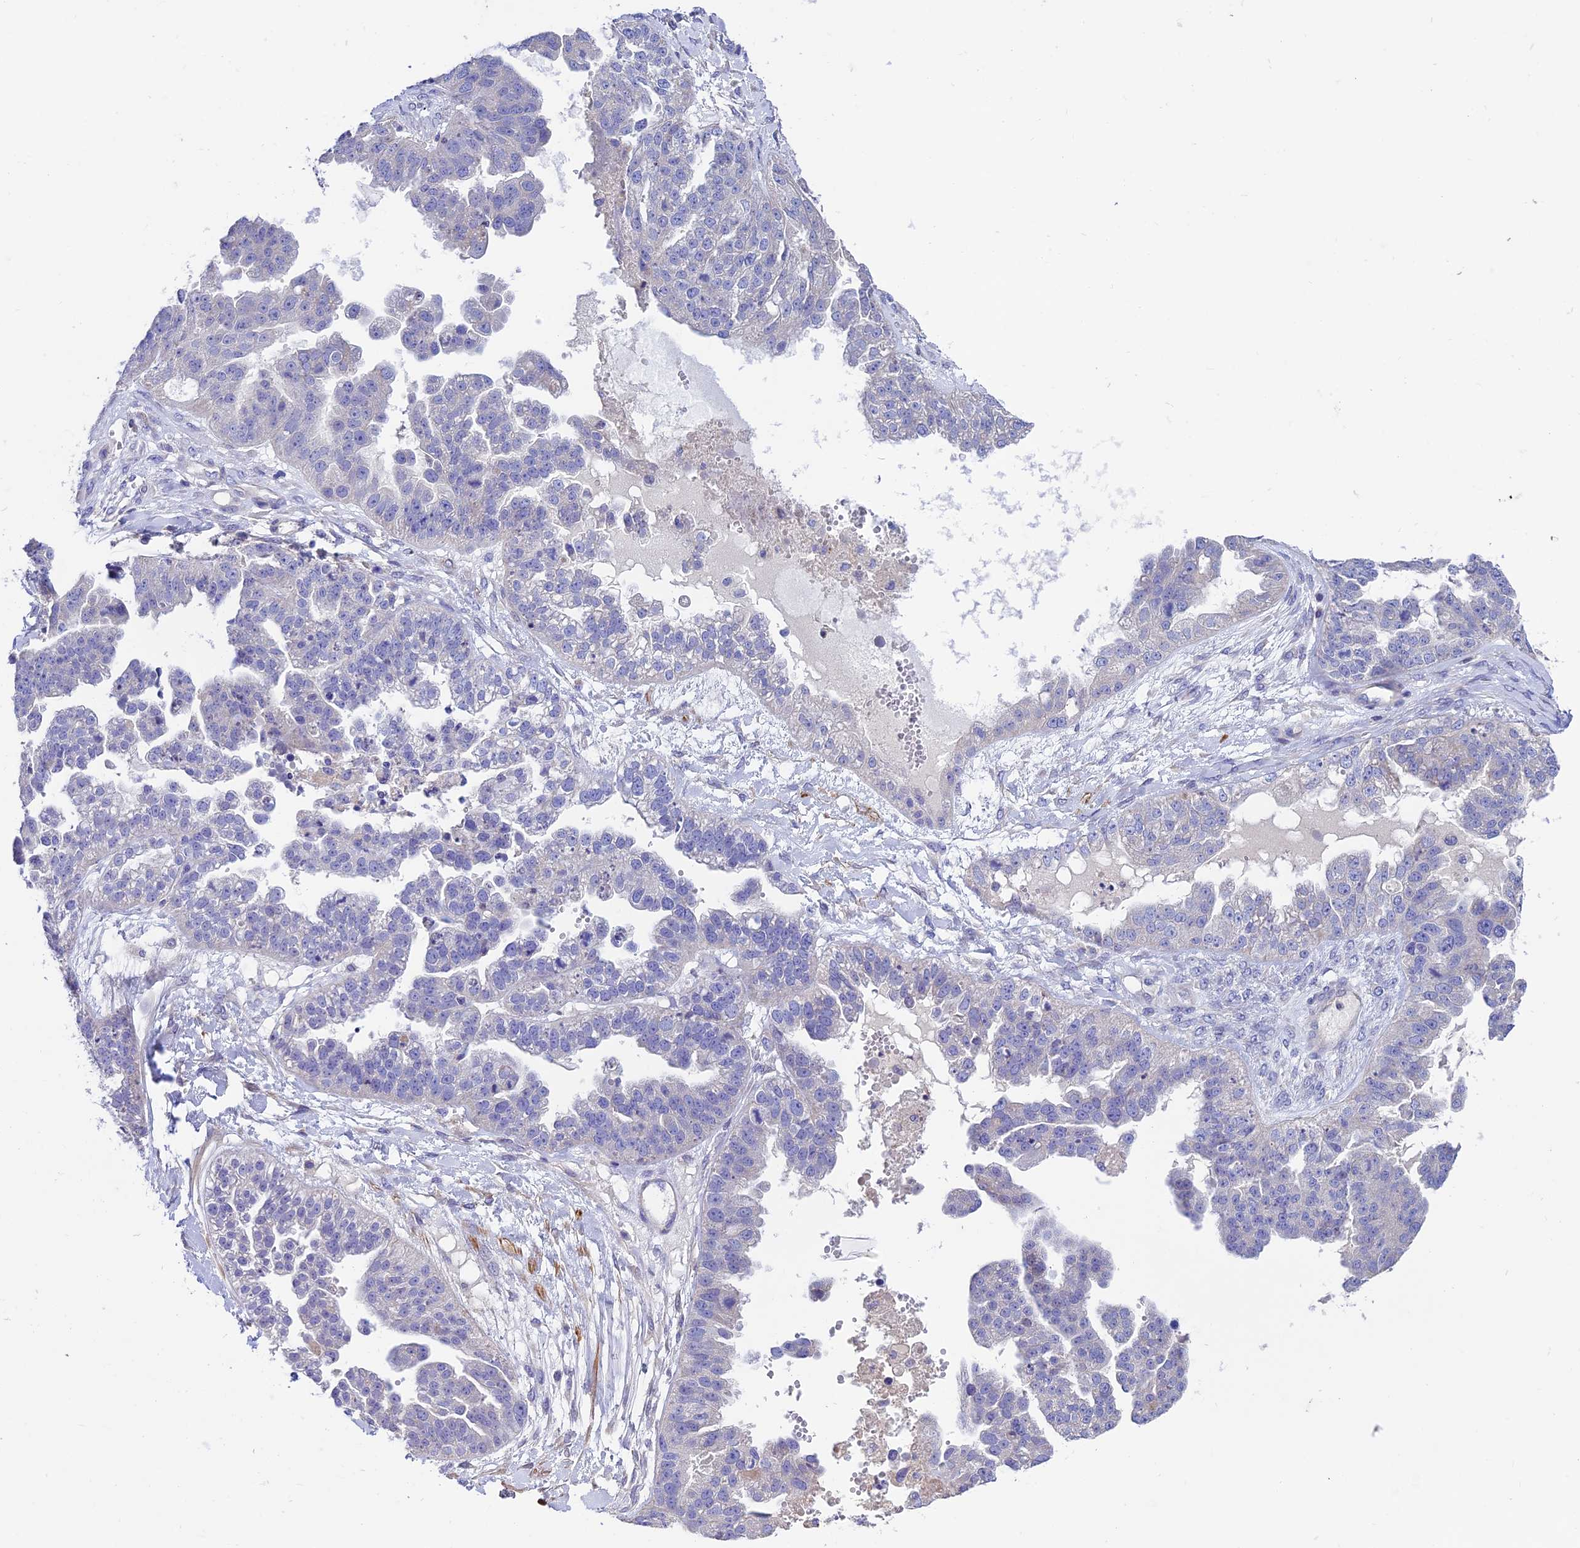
{"staining": {"intensity": "negative", "quantity": "none", "location": "none"}, "tissue": "ovarian cancer", "cell_type": "Tumor cells", "image_type": "cancer", "snomed": [{"axis": "morphology", "description": "Cystadenocarcinoma, serous, NOS"}, {"axis": "topography", "description": "Ovary"}], "caption": "Tumor cells are negative for brown protein staining in serous cystadenocarcinoma (ovarian).", "gene": "FAM178B", "patient": {"sex": "female", "age": 58}}